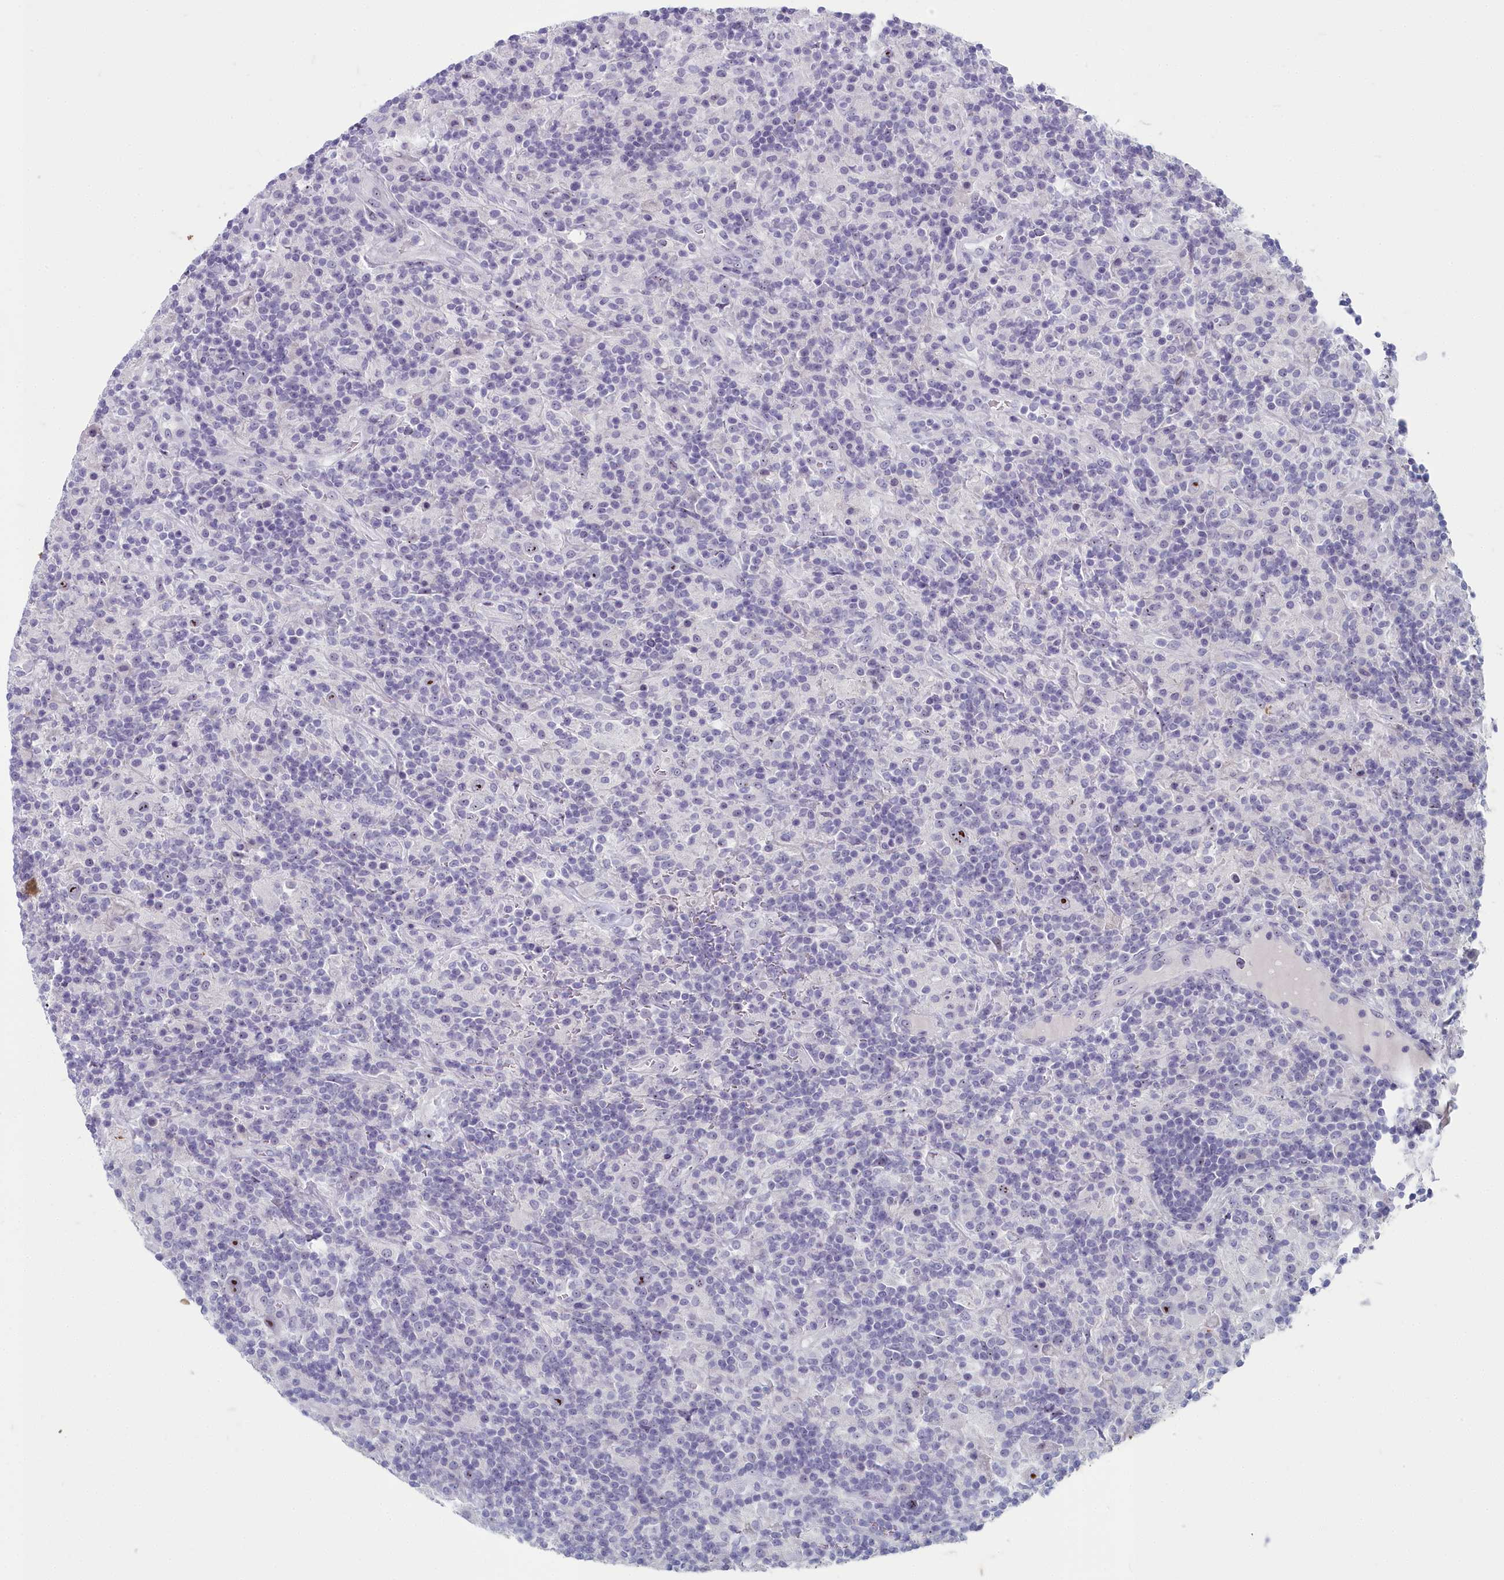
{"staining": {"intensity": "moderate", "quantity": "25%-75%", "location": "nuclear"}, "tissue": "lymphoma", "cell_type": "Tumor cells", "image_type": "cancer", "snomed": [{"axis": "morphology", "description": "Hodgkin's disease, NOS"}, {"axis": "topography", "description": "Lymph node"}], "caption": "Moderate nuclear staining is seen in about 25%-75% of tumor cells in Hodgkin's disease.", "gene": "INSYN2A", "patient": {"sex": "male", "age": 70}}